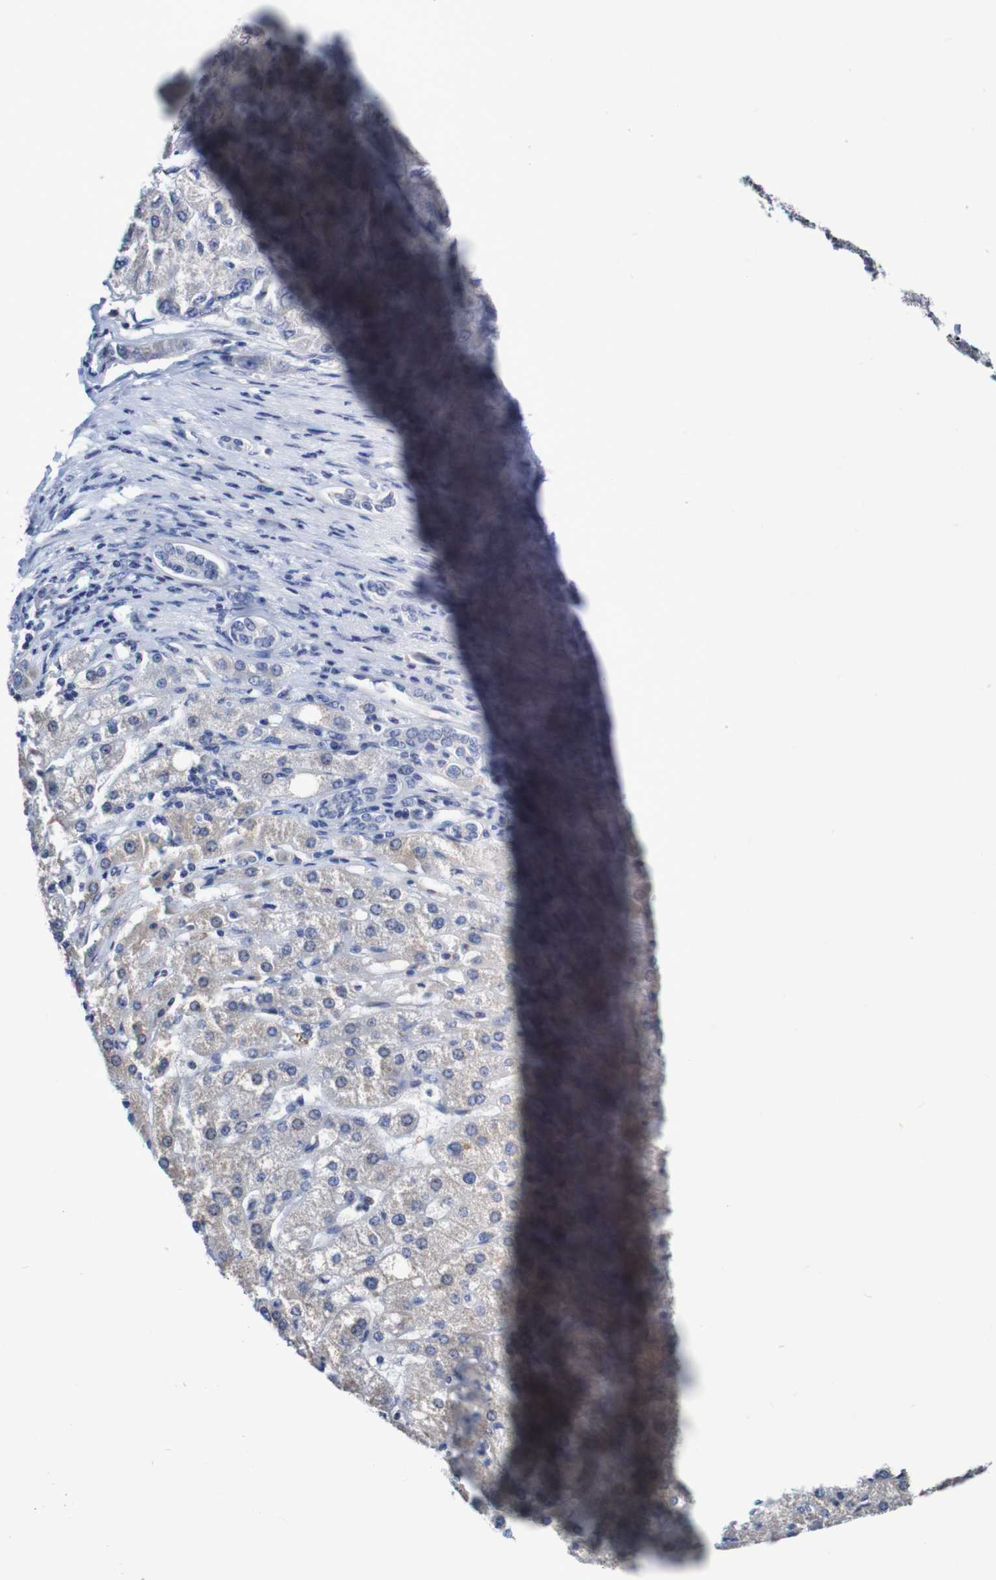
{"staining": {"intensity": "negative", "quantity": "none", "location": "none"}, "tissue": "liver cancer", "cell_type": "Tumor cells", "image_type": "cancer", "snomed": [{"axis": "morphology", "description": "Carcinoma, Hepatocellular, NOS"}, {"axis": "topography", "description": "Liver"}], "caption": "Human hepatocellular carcinoma (liver) stained for a protein using immunohistochemistry (IHC) exhibits no expression in tumor cells.", "gene": "ACVR1C", "patient": {"sex": "male", "age": 80}}